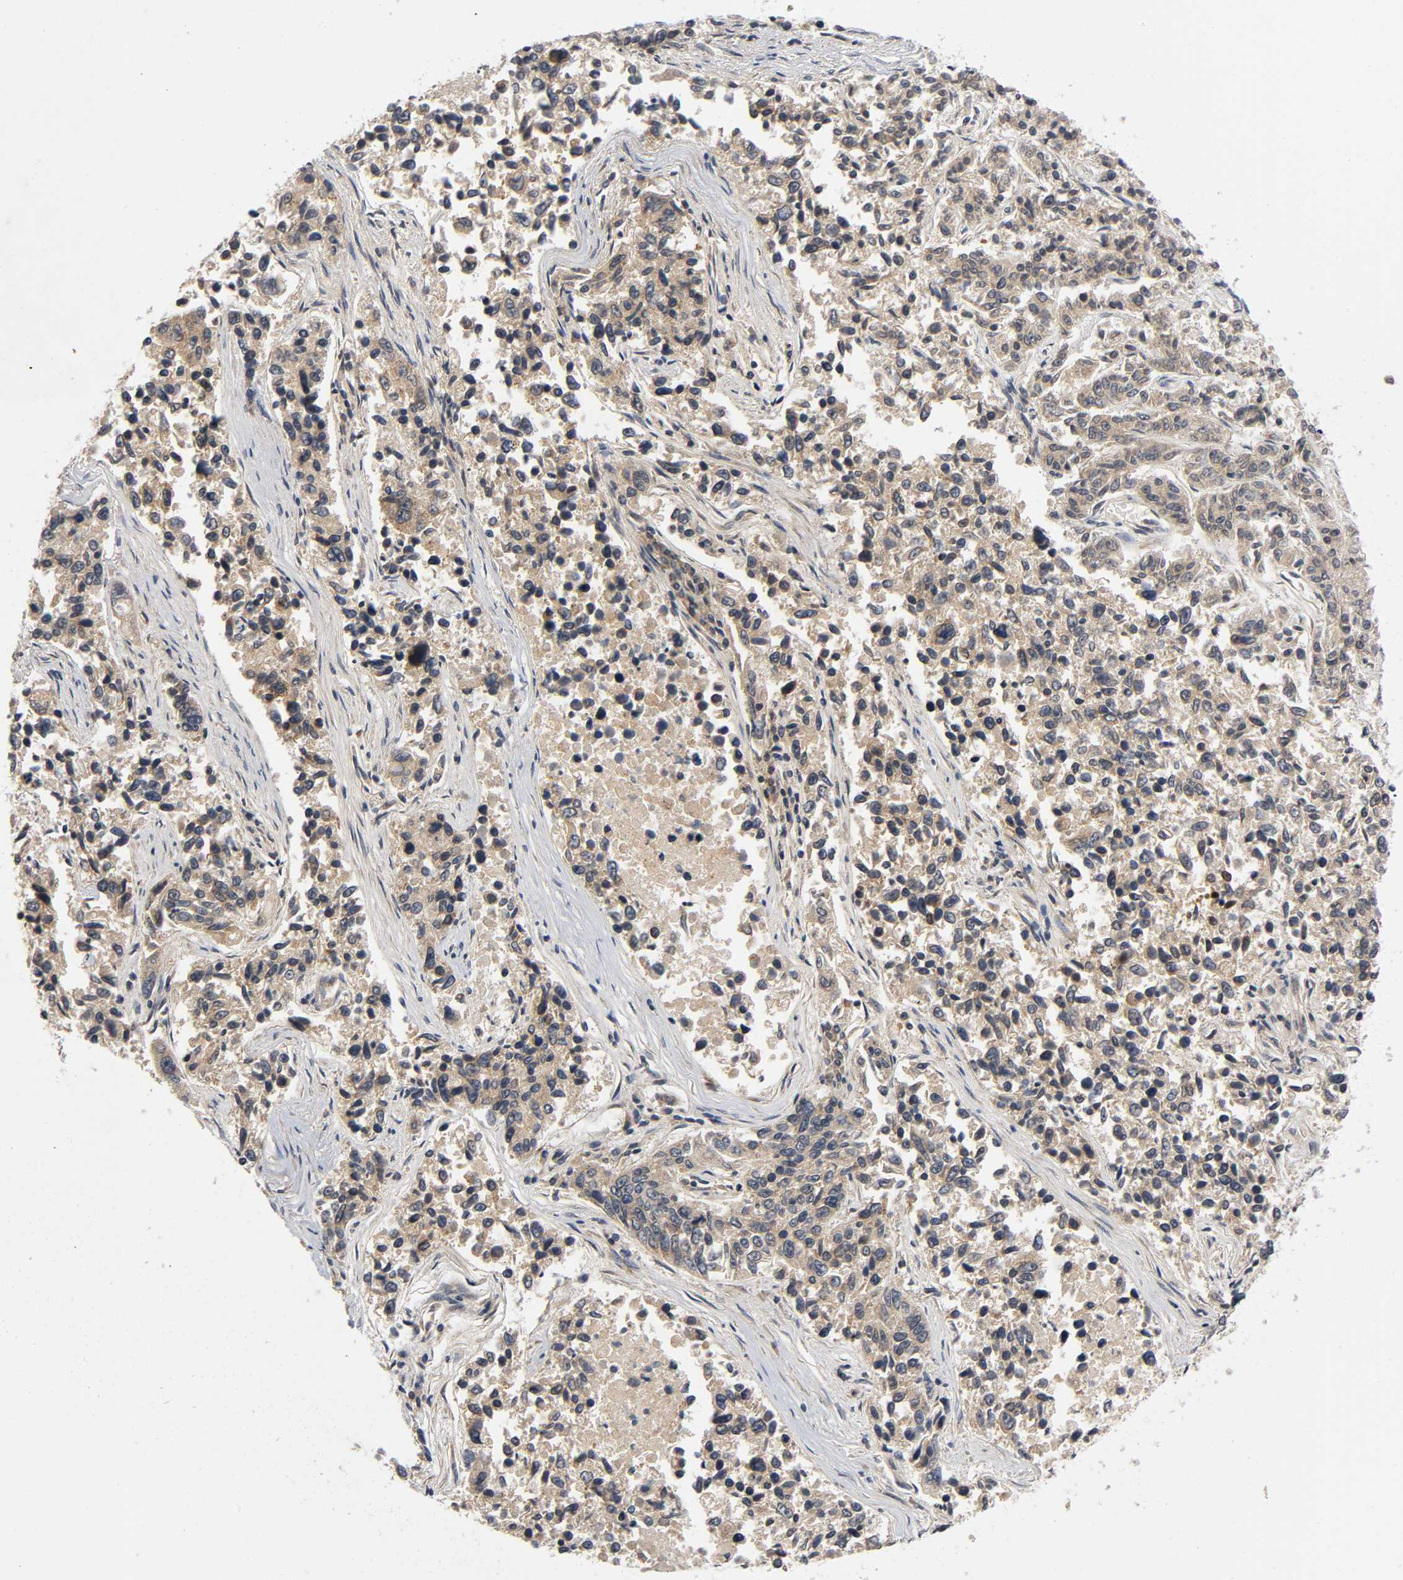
{"staining": {"intensity": "moderate", "quantity": ">75%", "location": "cytoplasmic/membranous"}, "tissue": "lung cancer", "cell_type": "Tumor cells", "image_type": "cancer", "snomed": [{"axis": "morphology", "description": "Adenocarcinoma, NOS"}, {"axis": "topography", "description": "Lung"}], "caption": "Immunohistochemistry (IHC) histopathology image of lung cancer (adenocarcinoma) stained for a protein (brown), which displays medium levels of moderate cytoplasmic/membranous expression in approximately >75% of tumor cells.", "gene": "MAPK8", "patient": {"sex": "male", "age": 84}}